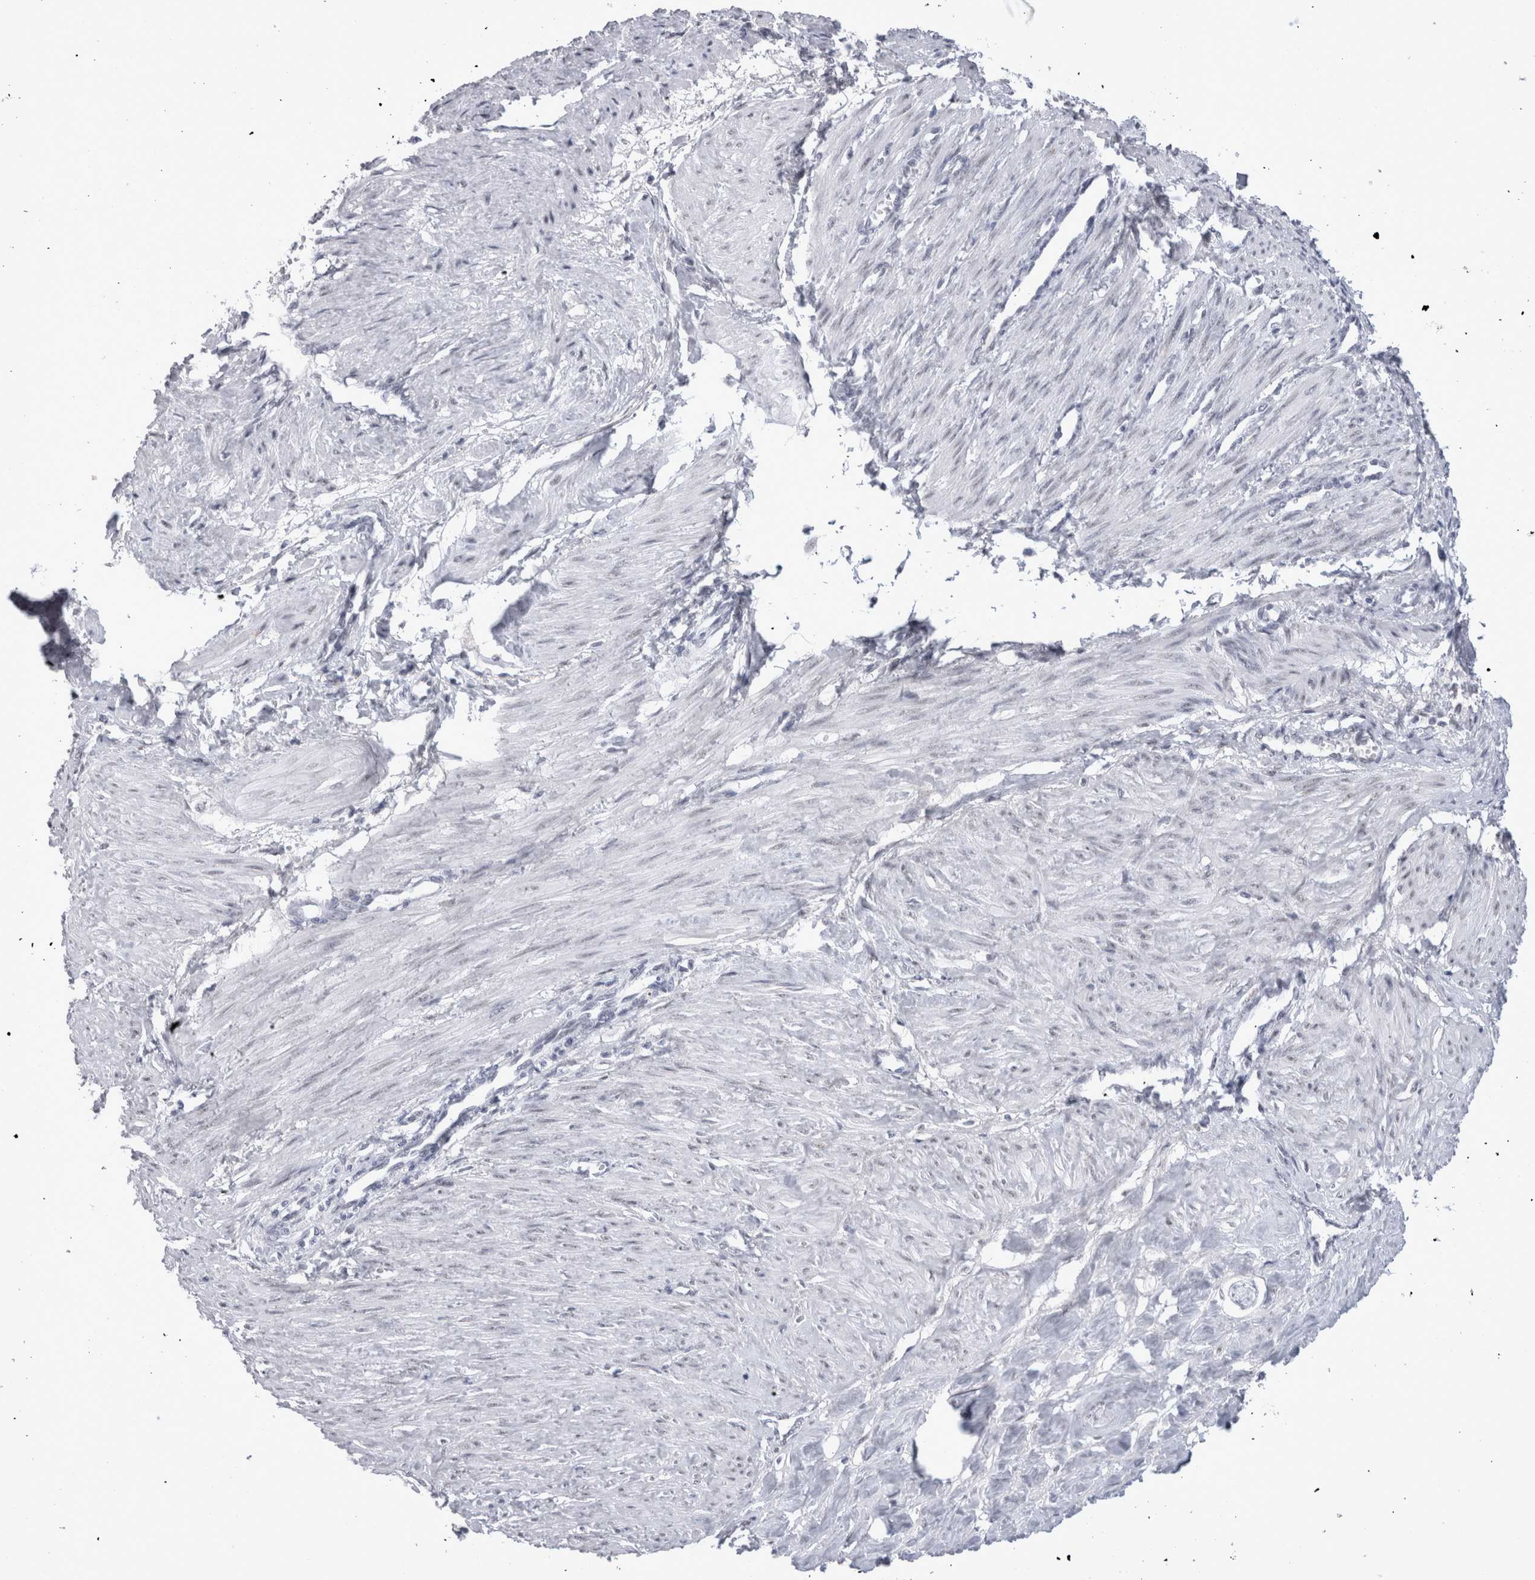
{"staining": {"intensity": "negative", "quantity": "none", "location": "none"}, "tissue": "smooth muscle", "cell_type": "Smooth muscle cells", "image_type": "normal", "snomed": [{"axis": "morphology", "description": "Normal tissue, NOS"}, {"axis": "topography", "description": "Endometrium"}], "caption": "Benign smooth muscle was stained to show a protein in brown. There is no significant staining in smooth muscle cells. (Stains: DAB immunohistochemistry with hematoxylin counter stain, Microscopy: brightfield microscopy at high magnification).", "gene": "API5", "patient": {"sex": "female", "age": 33}}